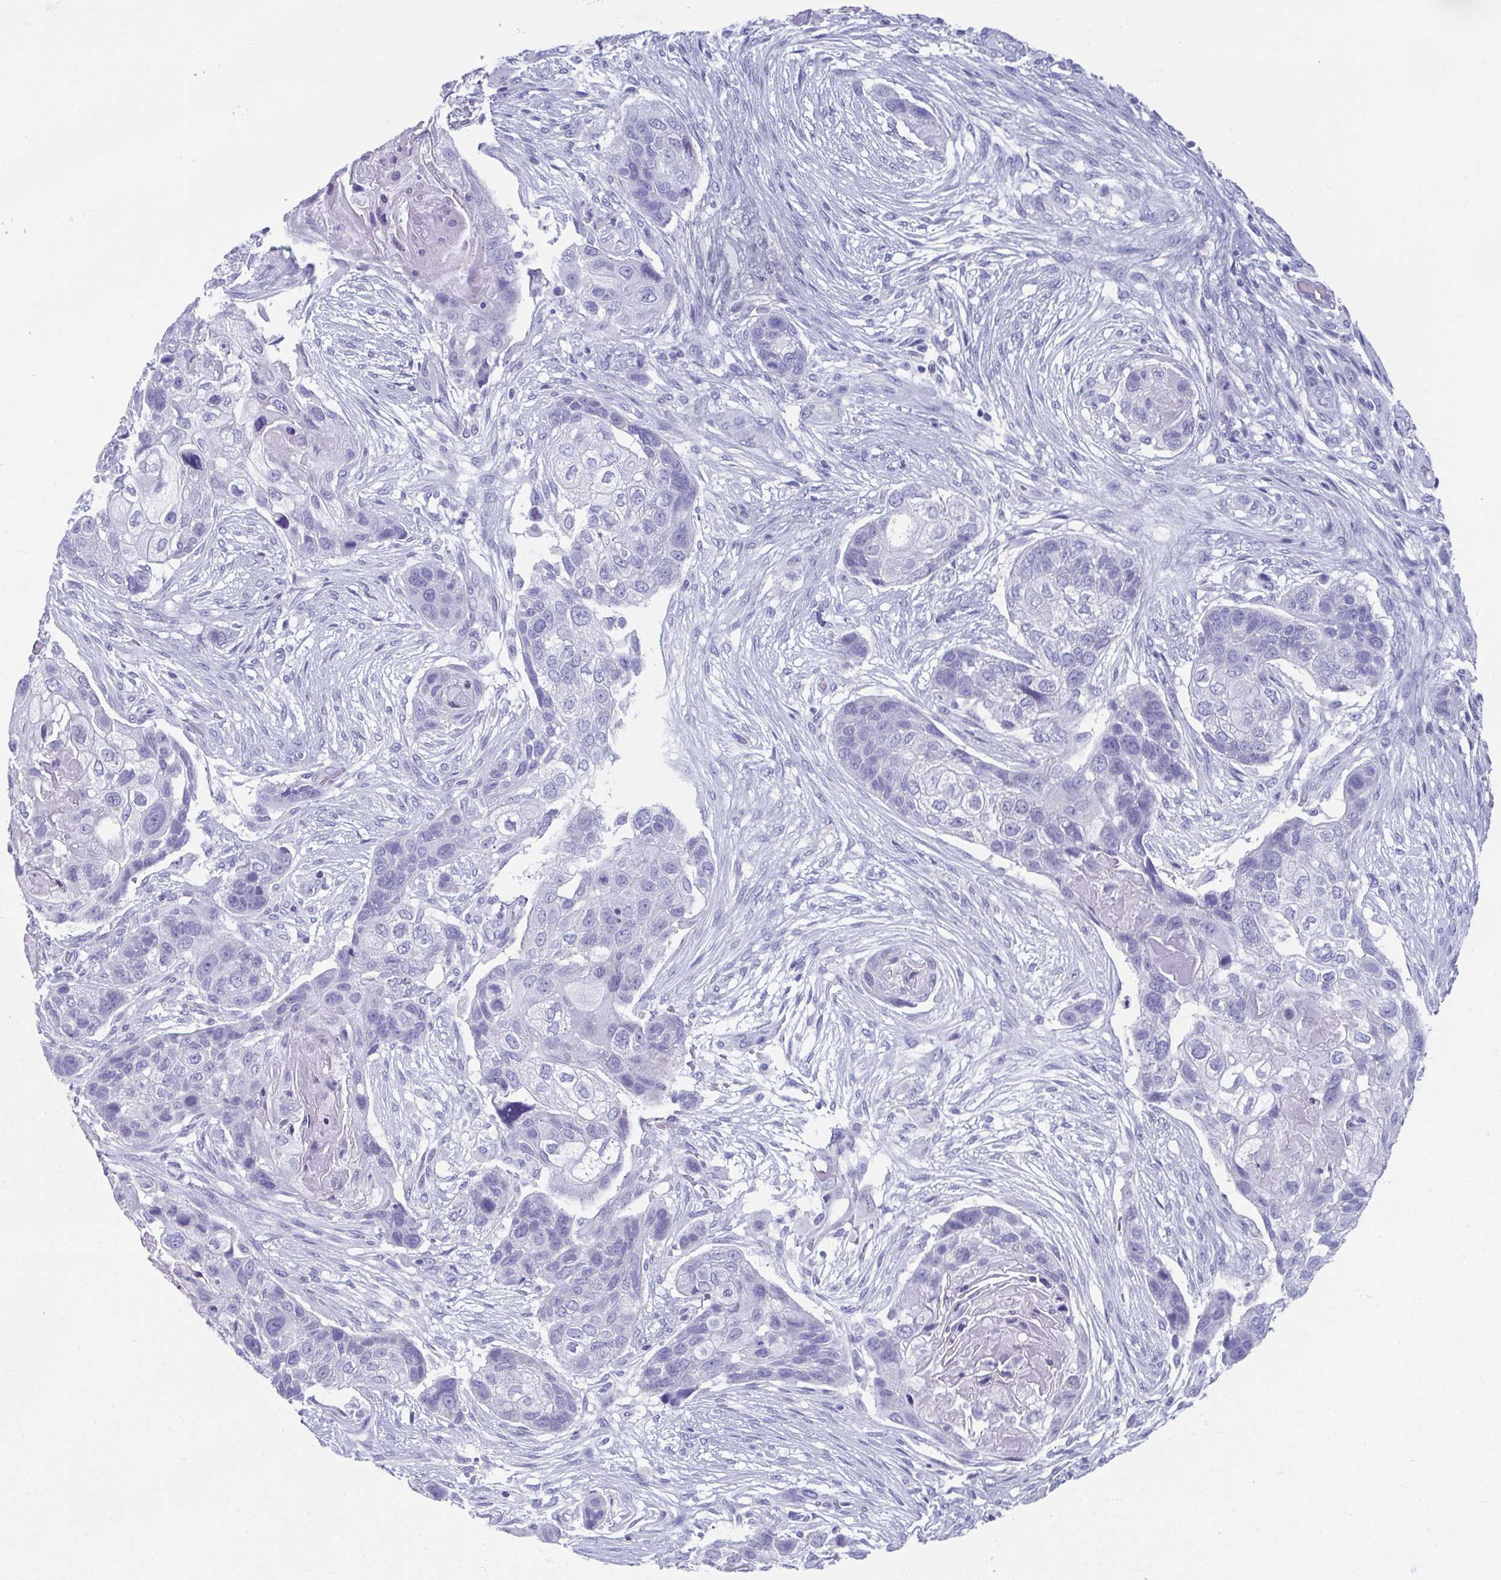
{"staining": {"intensity": "negative", "quantity": "none", "location": "none"}, "tissue": "lung cancer", "cell_type": "Tumor cells", "image_type": "cancer", "snomed": [{"axis": "morphology", "description": "Squamous cell carcinoma, NOS"}, {"axis": "topography", "description": "Lung"}], "caption": "Immunohistochemical staining of human lung cancer displays no significant positivity in tumor cells.", "gene": "GHRL", "patient": {"sex": "male", "age": 69}}